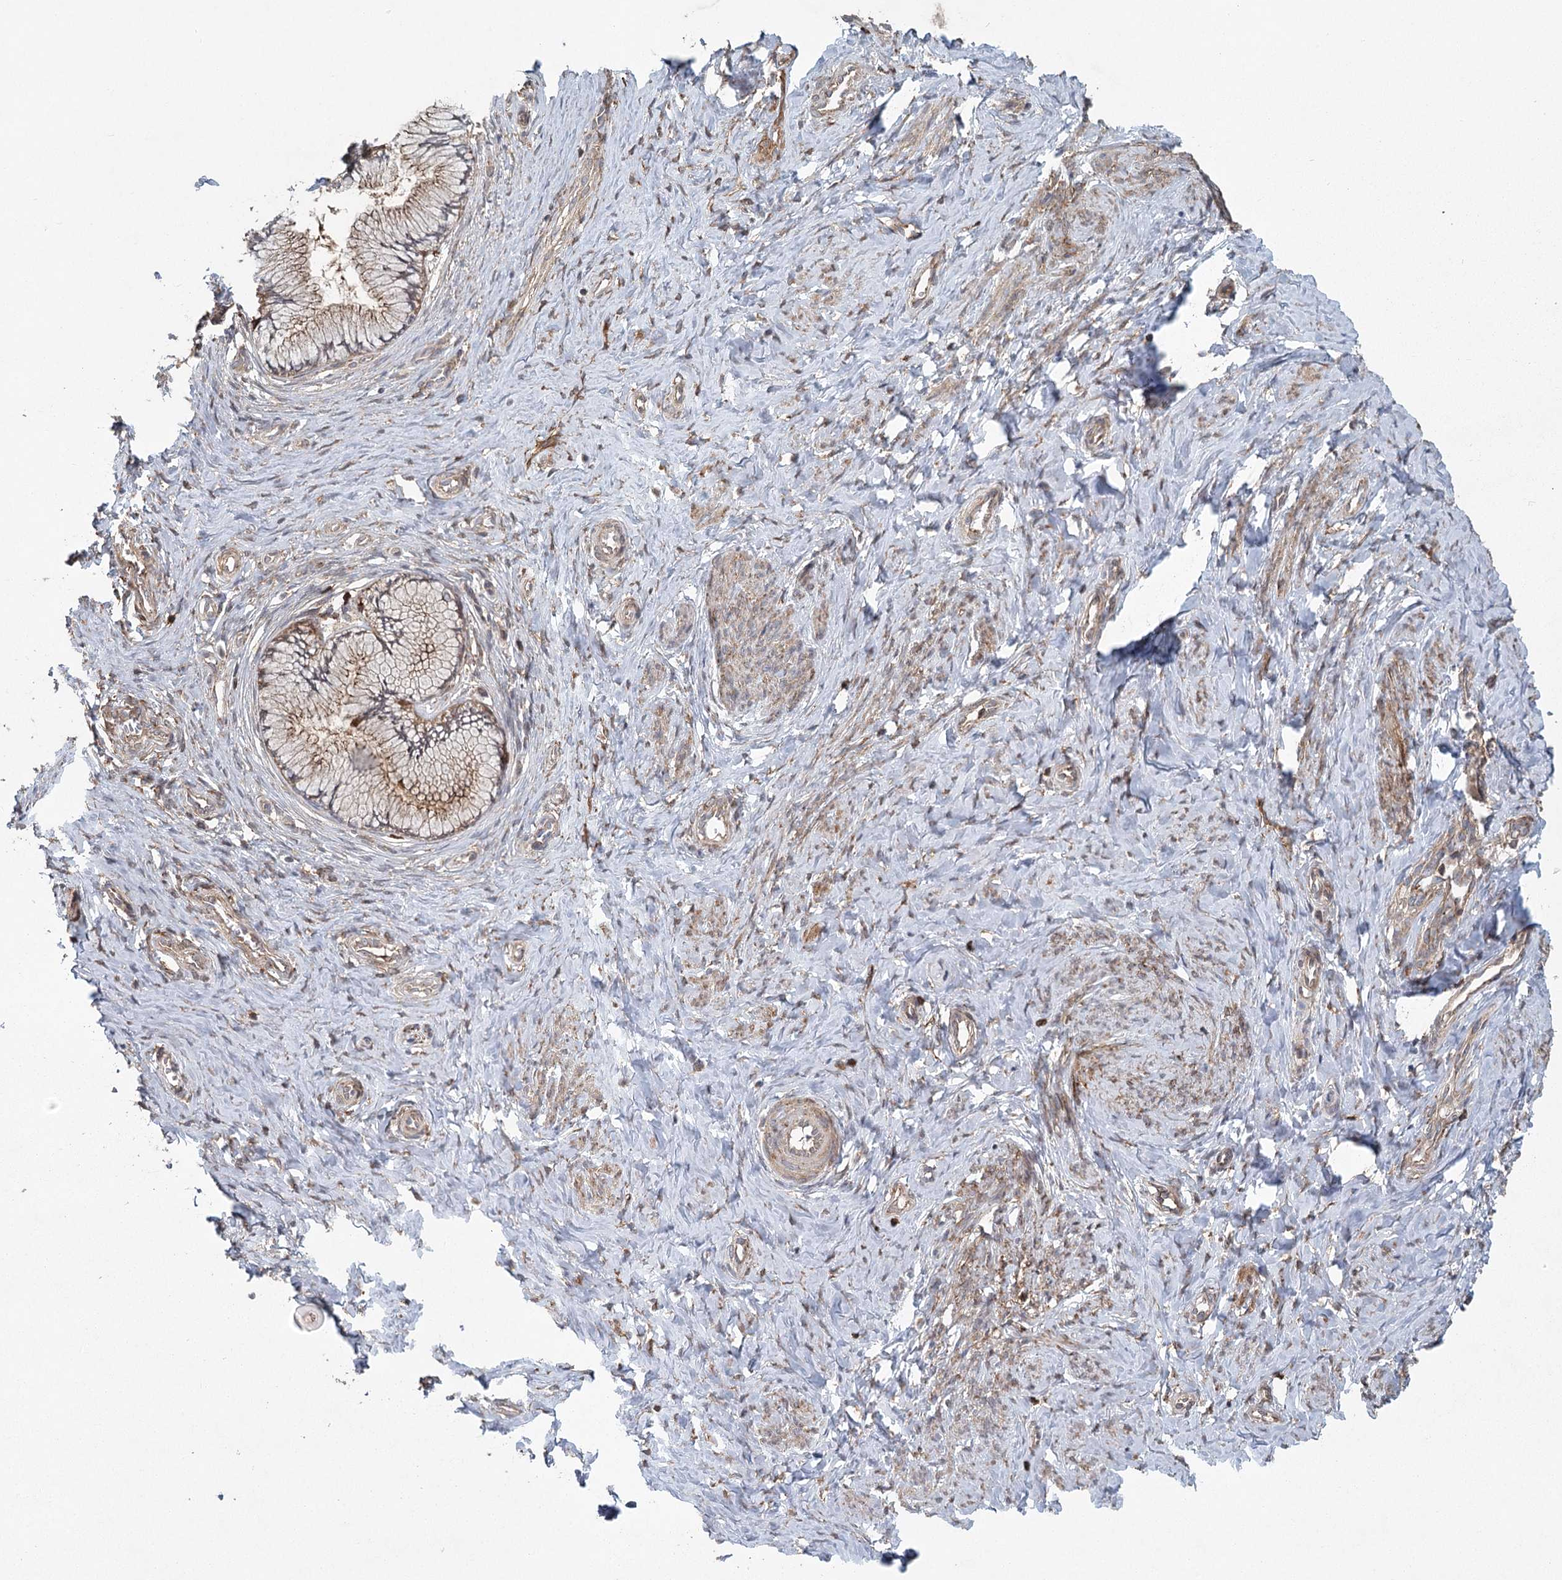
{"staining": {"intensity": "weak", "quantity": "25%-75%", "location": "cytoplasmic/membranous"}, "tissue": "cervix", "cell_type": "Glandular cells", "image_type": "normal", "snomed": [{"axis": "morphology", "description": "Normal tissue, NOS"}, {"axis": "topography", "description": "Cervix"}], "caption": "Protein analysis of unremarkable cervix demonstrates weak cytoplasmic/membranous expression in about 25%-75% of glandular cells.", "gene": "PLEKHA7", "patient": {"sex": "female", "age": 36}}